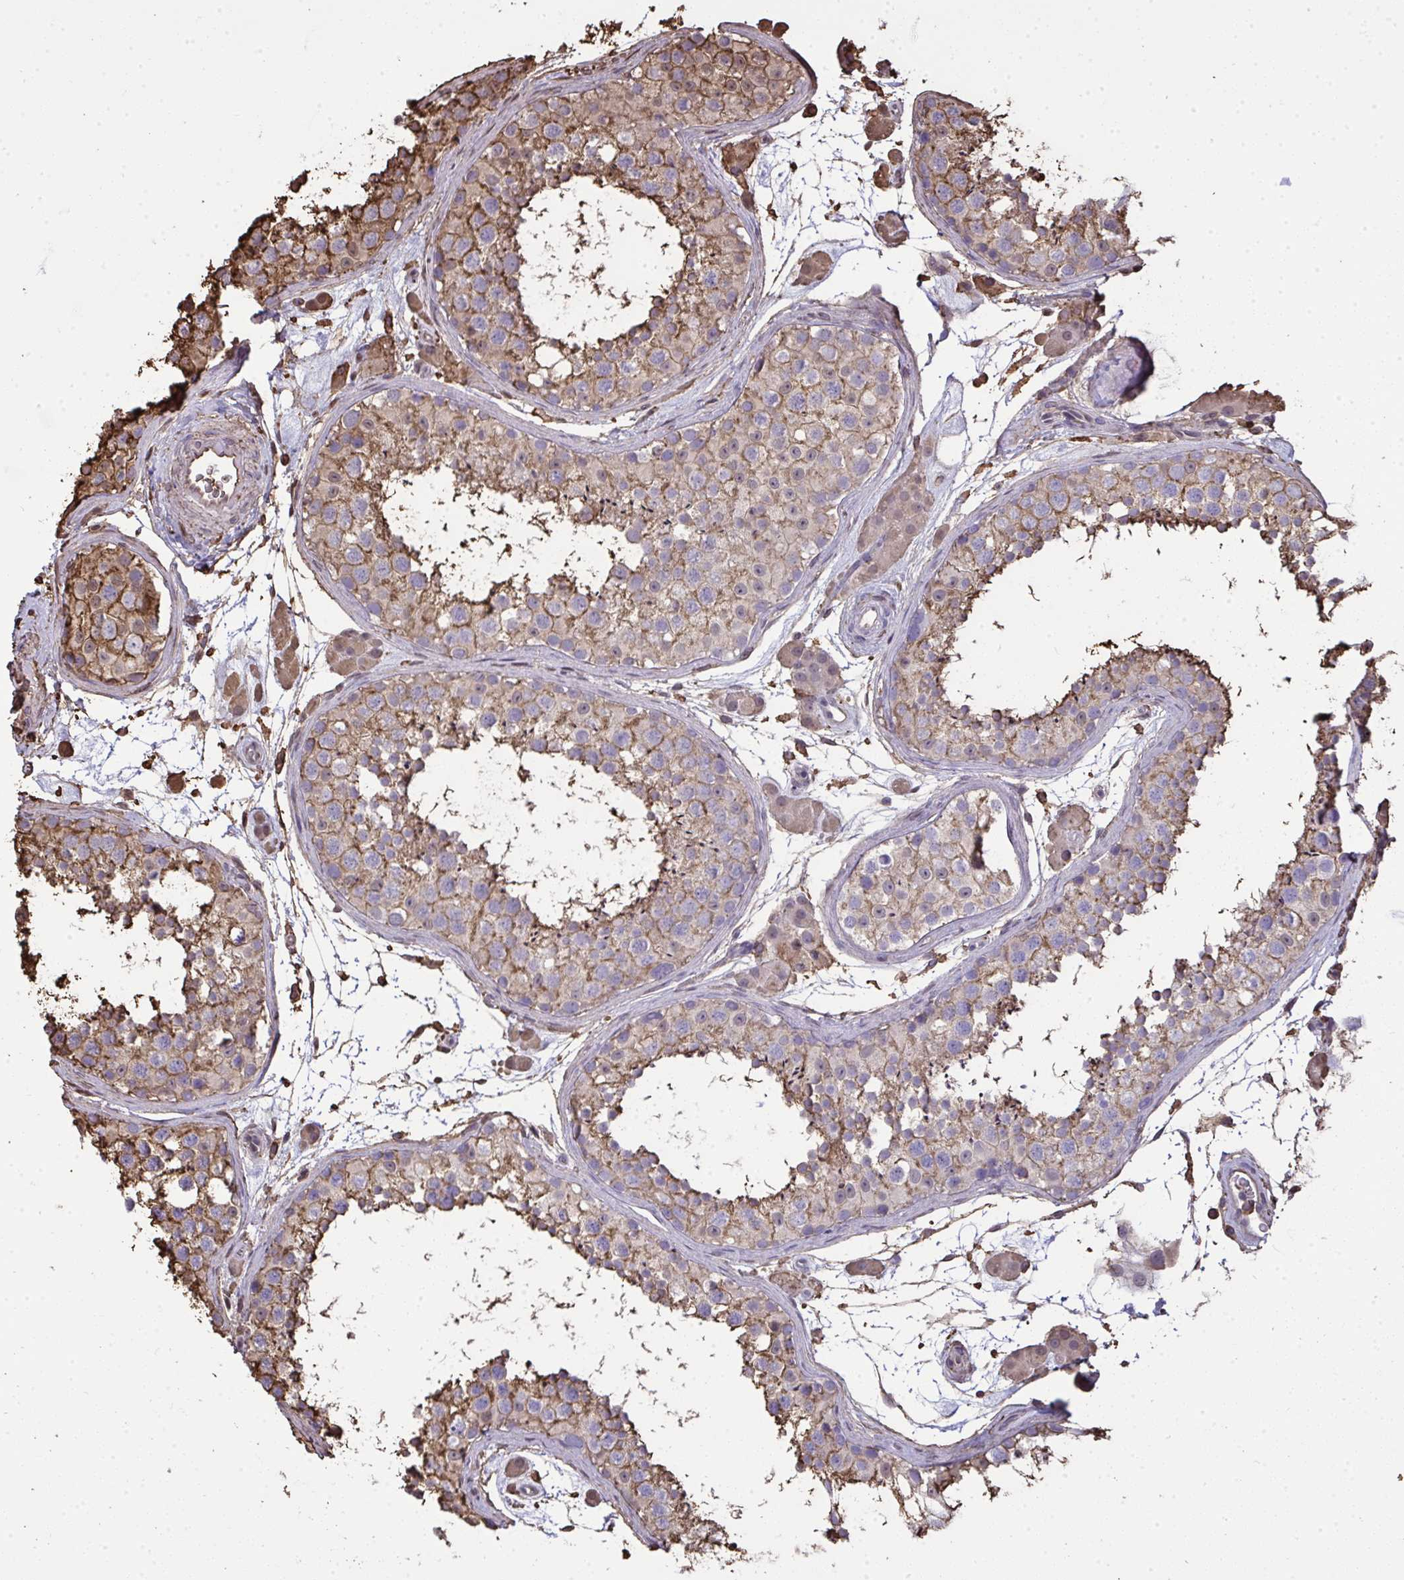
{"staining": {"intensity": "moderate", "quantity": "25%-75%", "location": "cytoplasmic/membranous"}, "tissue": "testis", "cell_type": "Cells in seminiferous ducts", "image_type": "normal", "snomed": [{"axis": "morphology", "description": "Normal tissue, NOS"}, {"axis": "topography", "description": "Testis"}], "caption": "Human testis stained with a brown dye displays moderate cytoplasmic/membranous positive positivity in approximately 25%-75% of cells in seminiferous ducts.", "gene": "ANXA5", "patient": {"sex": "male", "age": 41}}